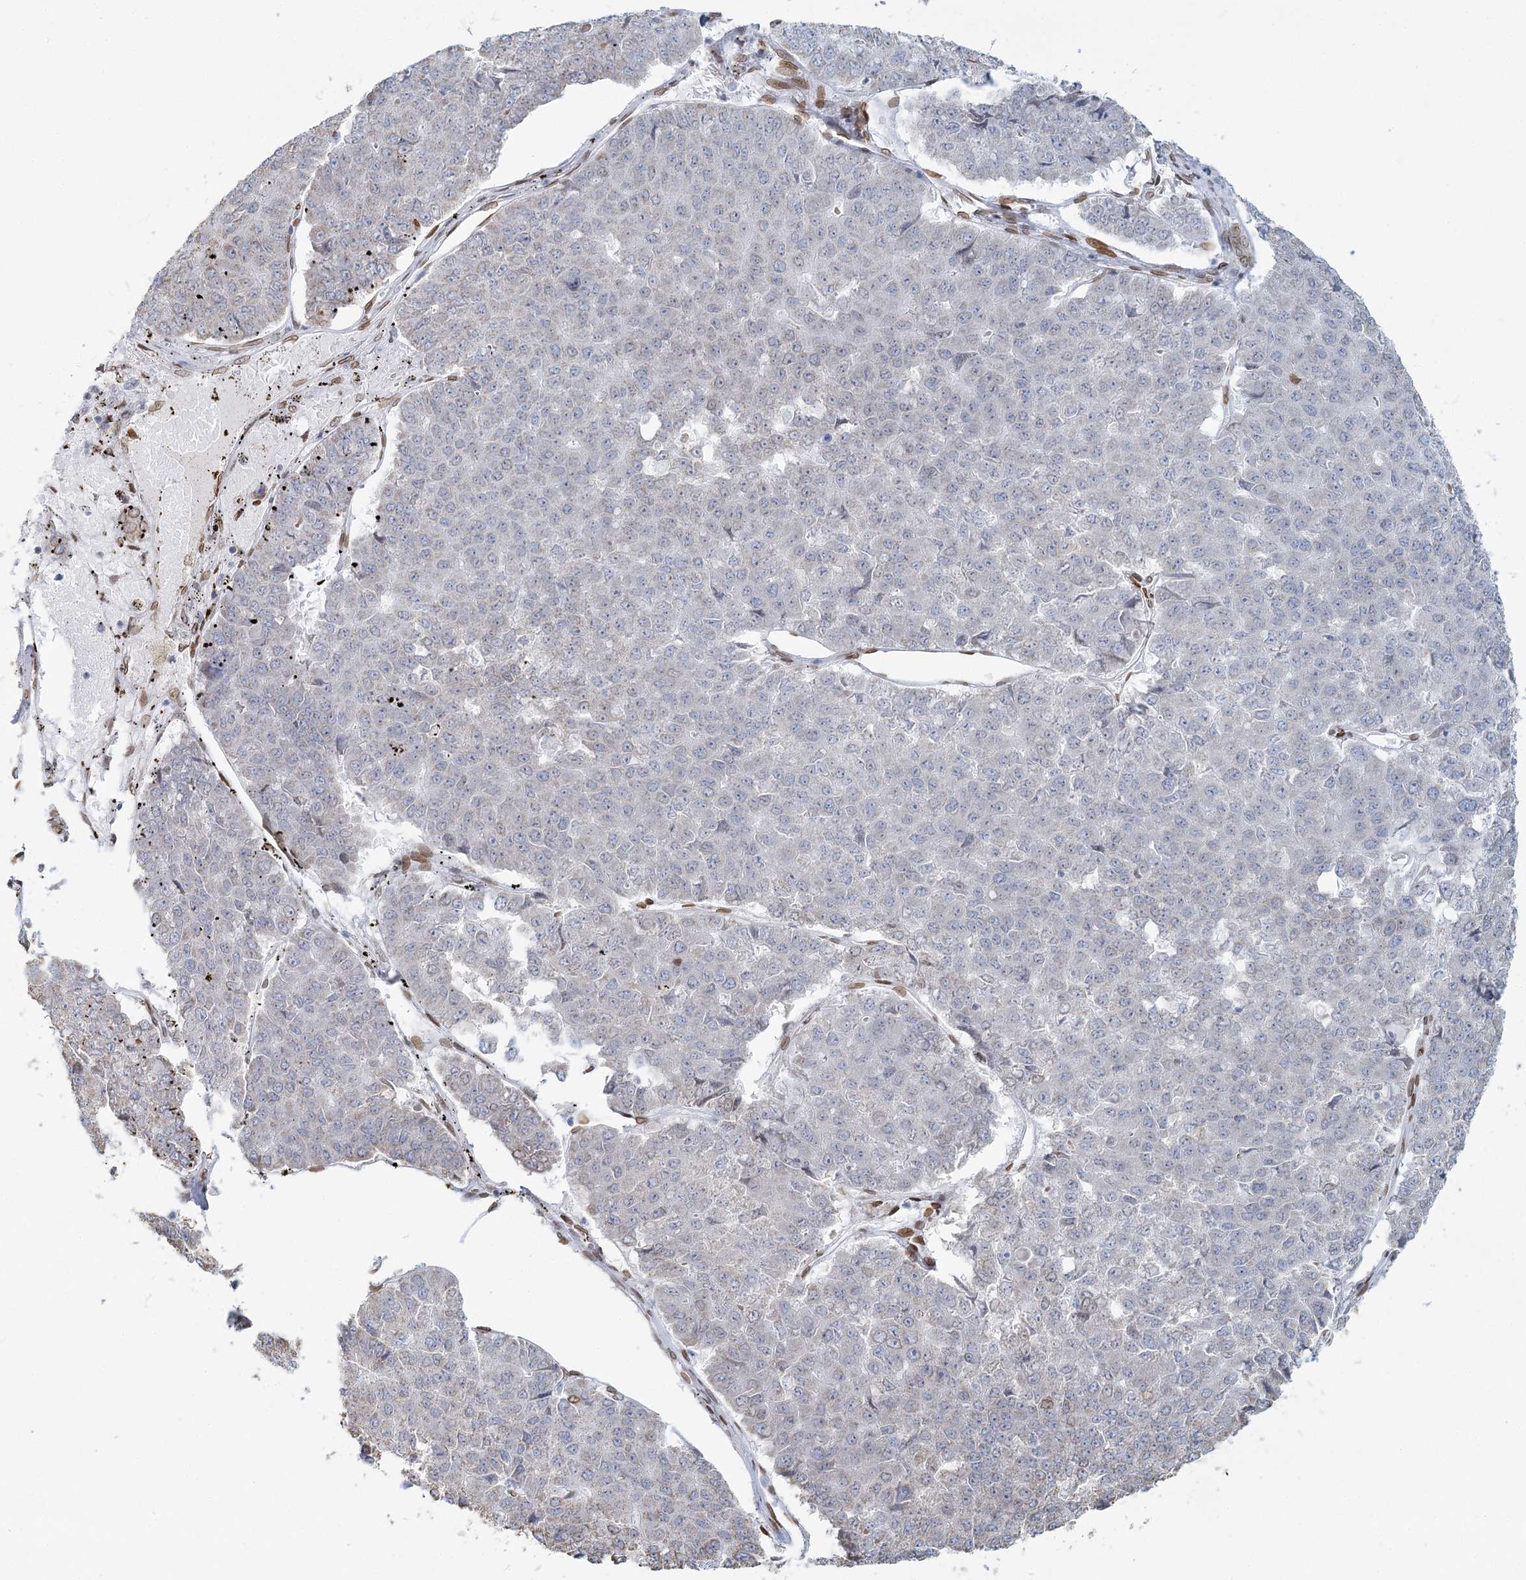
{"staining": {"intensity": "negative", "quantity": "none", "location": "none"}, "tissue": "pancreatic cancer", "cell_type": "Tumor cells", "image_type": "cancer", "snomed": [{"axis": "morphology", "description": "Adenocarcinoma, NOS"}, {"axis": "topography", "description": "Pancreas"}], "caption": "IHC of pancreatic adenocarcinoma shows no positivity in tumor cells.", "gene": "VWA5A", "patient": {"sex": "male", "age": 50}}